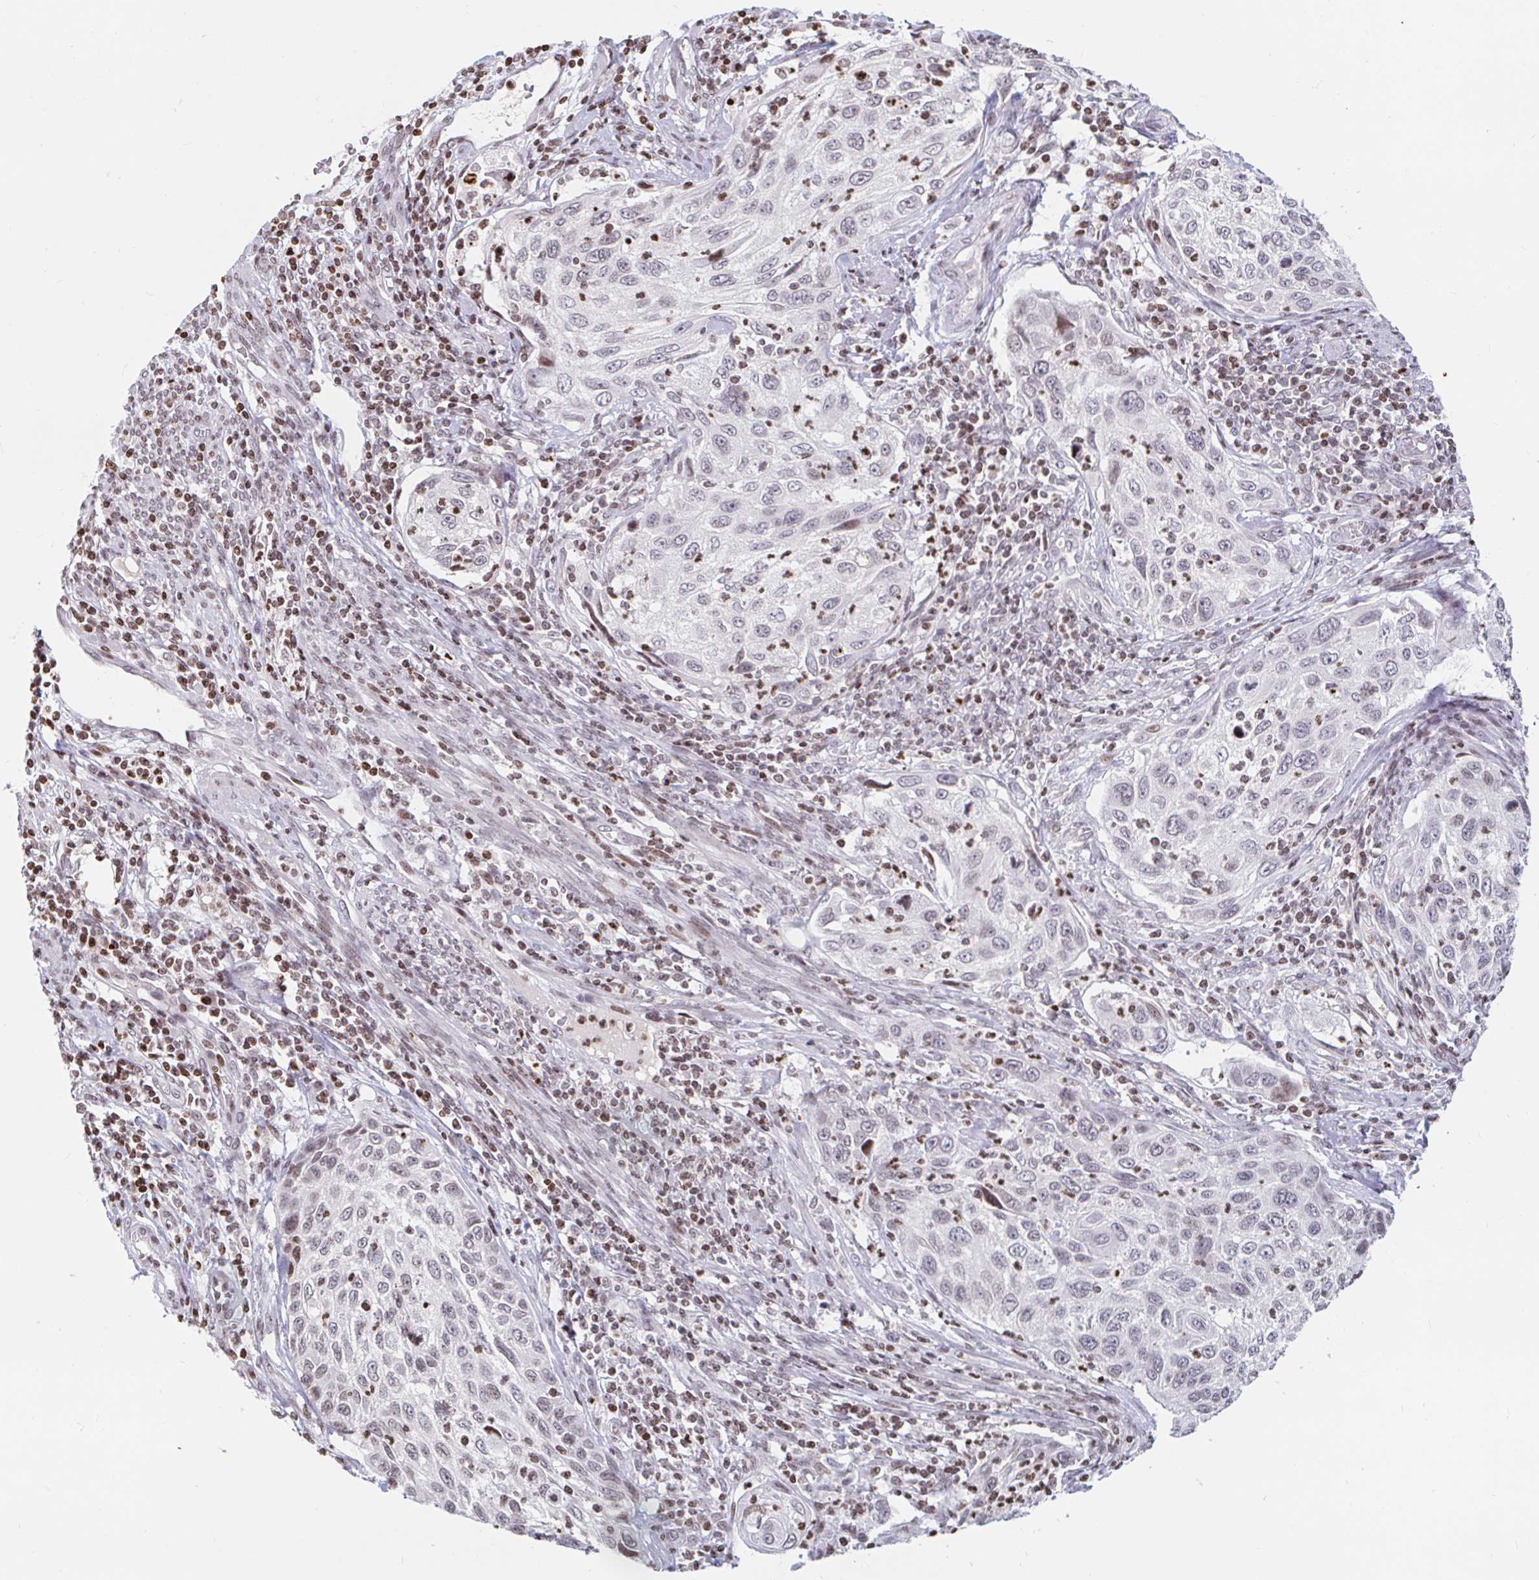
{"staining": {"intensity": "weak", "quantity": "<25%", "location": "nuclear"}, "tissue": "cervical cancer", "cell_type": "Tumor cells", "image_type": "cancer", "snomed": [{"axis": "morphology", "description": "Squamous cell carcinoma, NOS"}, {"axis": "topography", "description": "Cervix"}], "caption": "Immunohistochemistry (IHC) photomicrograph of cervical cancer (squamous cell carcinoma) stained for a protein (brown), which reveals no positivity in tumor cells.", "gene": "HOXC10", "patient": {"sex": "female", "age": 70}}